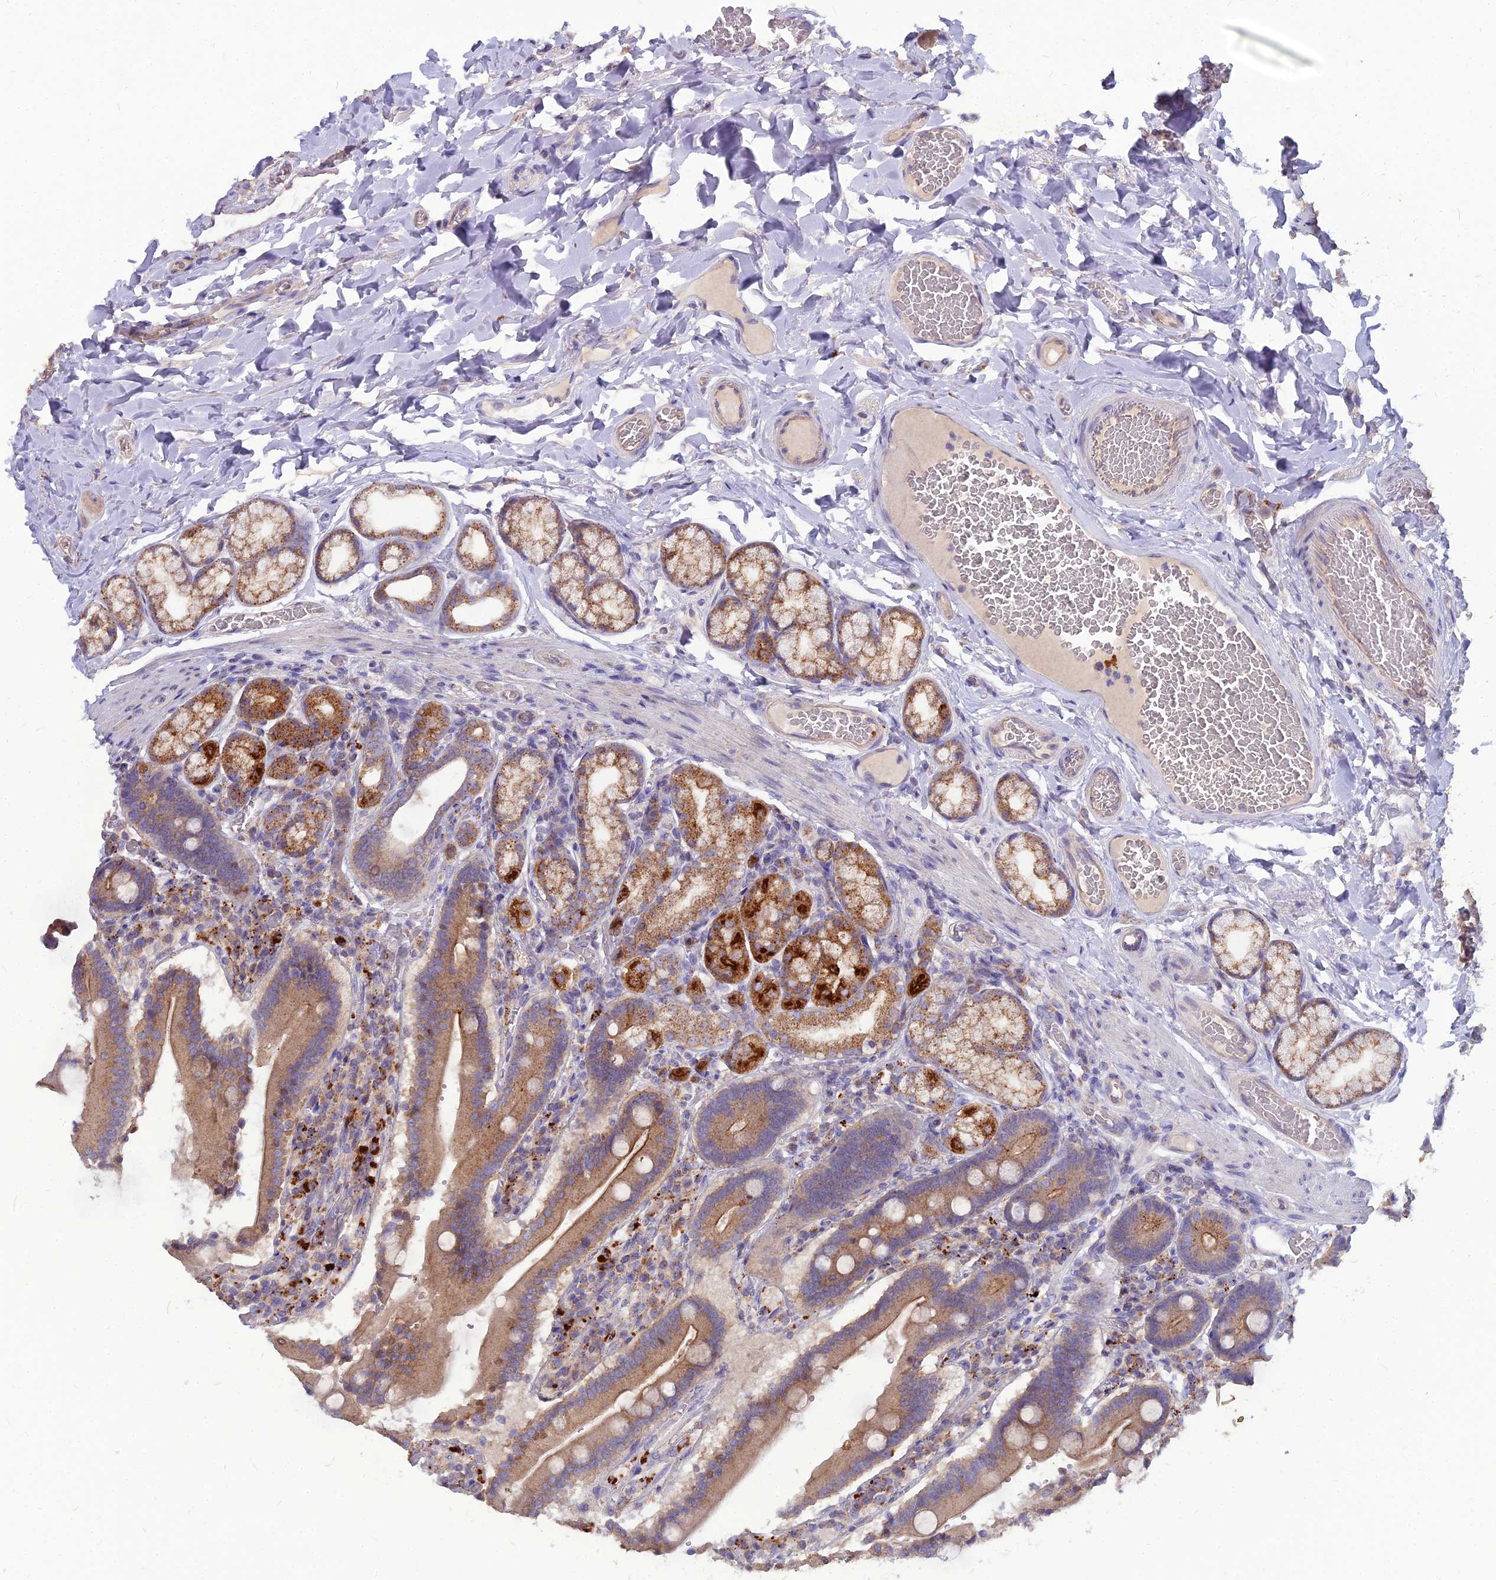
{"staining": {"intensity": "moderate", "quantity": ">75%", "location": "cytoplasmic/membranous"}, "tissue": "duodenum", "cell_type": "Glandular cells", "image_type": "normal", "snomed": [{"axis": "morphology", "description": "Normal tissue, NOS"}, {"axis": "topography", "description": "Duodenum"}], "caption": "Approximately >75% of glandular cells in benign duodenum exhibit moderate cytoplasmic/membranous protein positivity as visualized by brown immunohistochemical staining.", "gene": "PCED1B", "patient": {"sex": "female", "age": 62}}